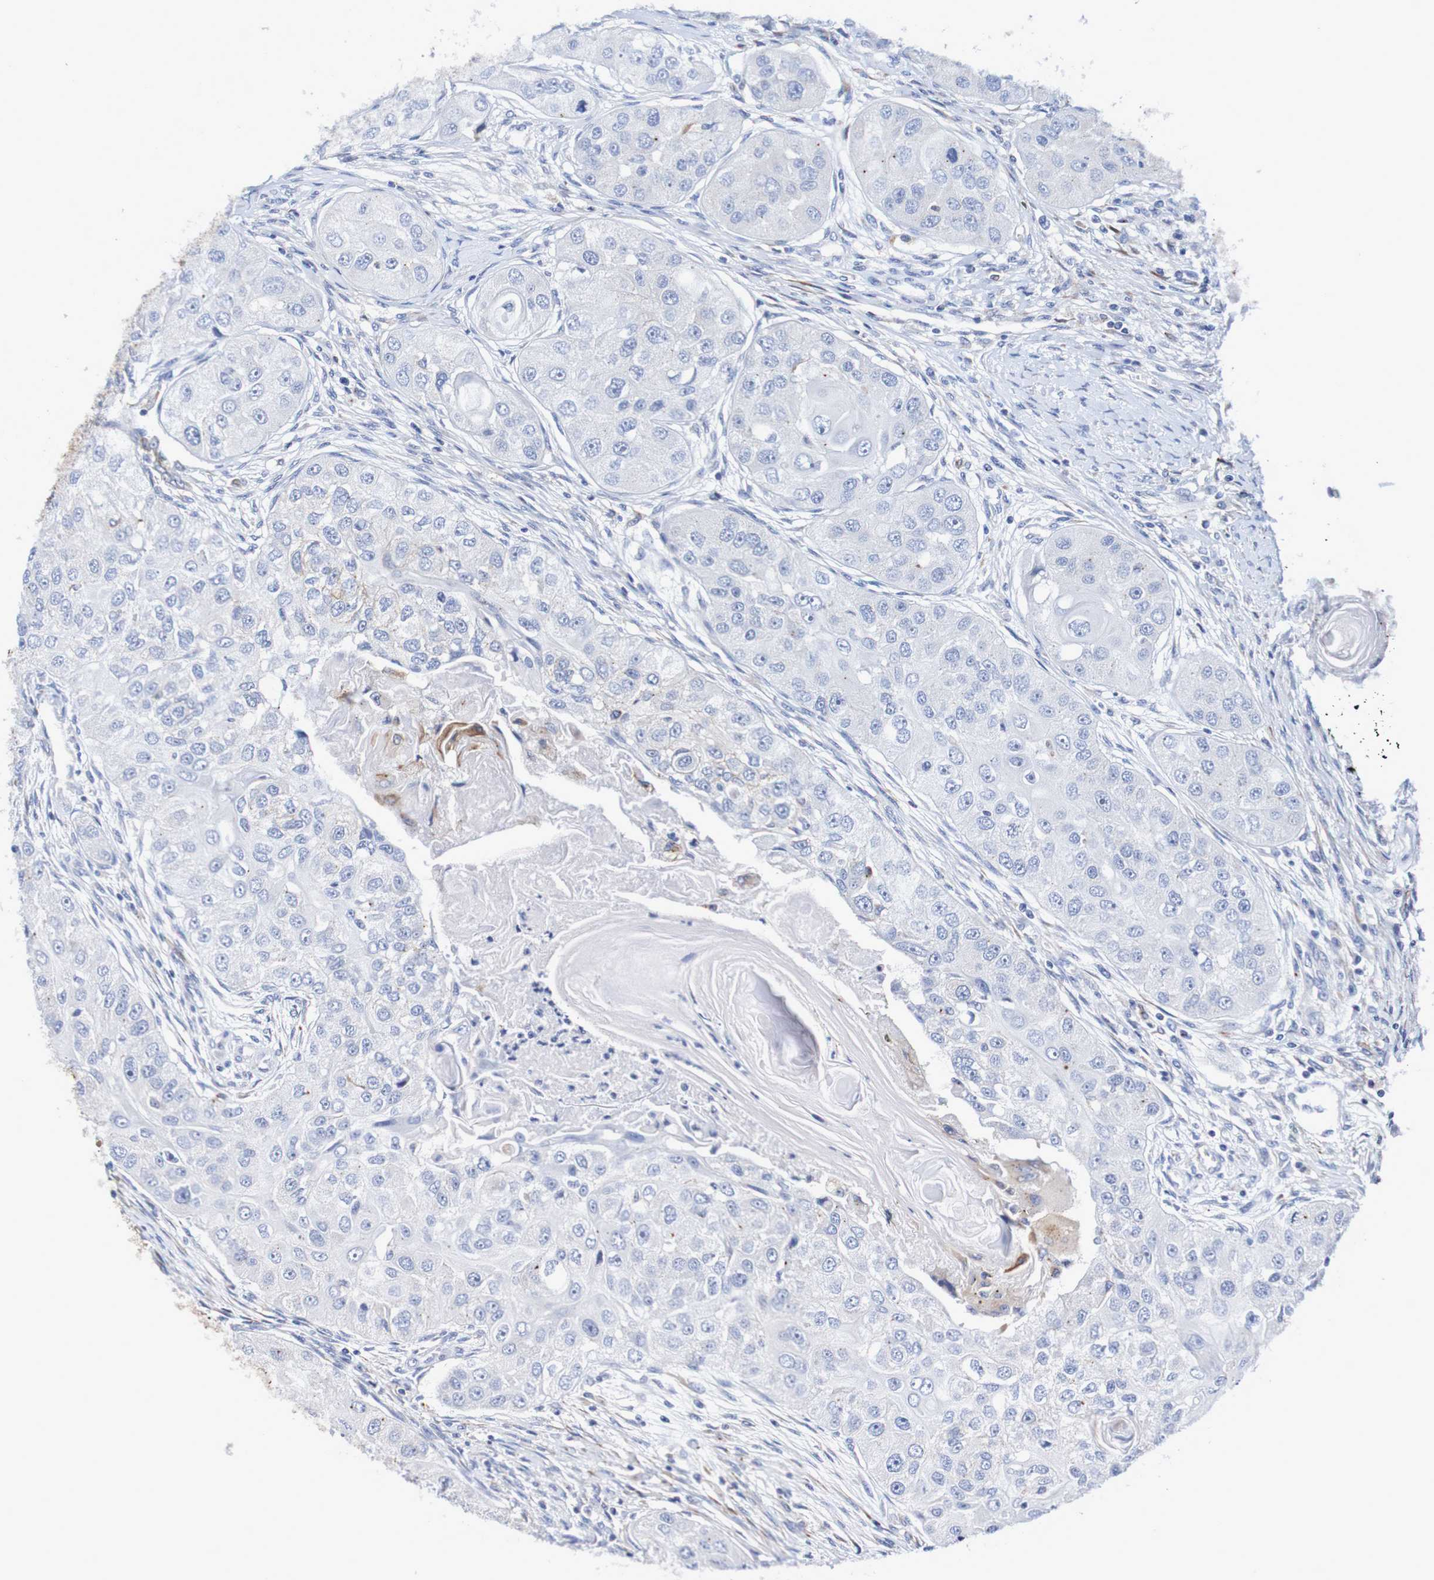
{"staining": {"intensity": "negative", "quantity": "none", "location": "none"}, "tissue": "head and neck cancer", "cell_type": "Tumor cells", "image_type": "cancer", "snomed": [{"axis": "morphology", "description": "Normal tissue, NOS"}, {"axis": "morphology", "description": "Squamous cell carcinoma, NOS"}, {"axis": "topography", "description": "Skeletal muscle"}, {"axis": "topography", "description": "Head-Neck"}], "caption": "An immunohistochemistry image of head and neck squamous cell carcinoma is shown. There is no staining in tumor cells of head and neck squamous cell carcinoma.", "gene": "SEZ6", "patient": {"sex": "male", "age": 51}}